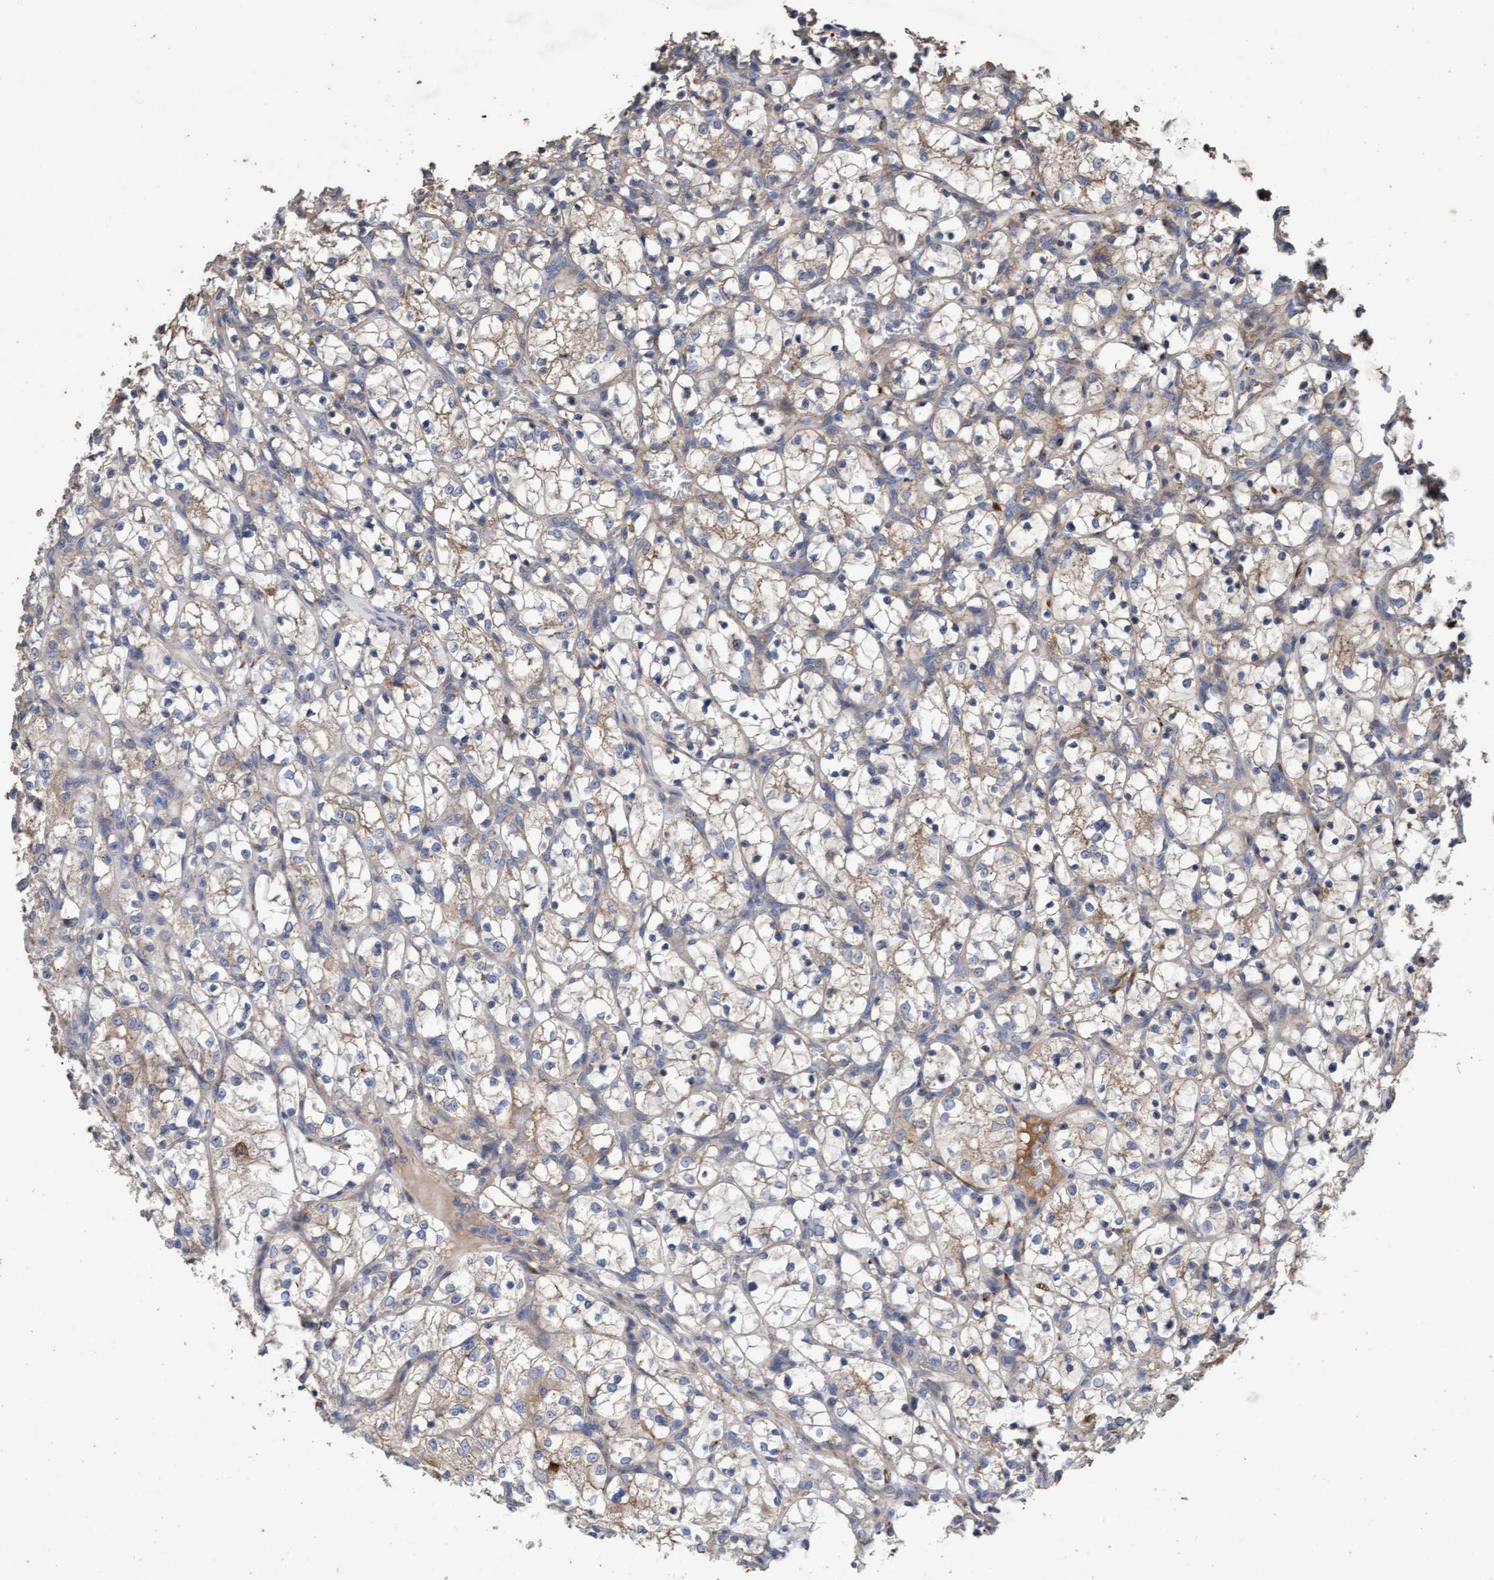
{"staining": {"intensity": "weak", "quantity": "<25%", "location": "cytoplasmic/membranous"}, "tissue": "renal cancer", "cell_type": "Tumor cells", "image_type": "cancer", "snomed": [{"axis": "morphology", "description": "Adenocarcinoma, NOS"}, {"axis": "topography", "description": "Kidney"}], "caption": "DAB (3,3'-diaminobenzidine) immunohistochemical staining of renal cancer (adenocarcinoma) exhibits no significant staining in tumor cells. Nuclei are stained in blue.", "gene": "DDHD2", "patient": {"sex": "female", "age": 69}}